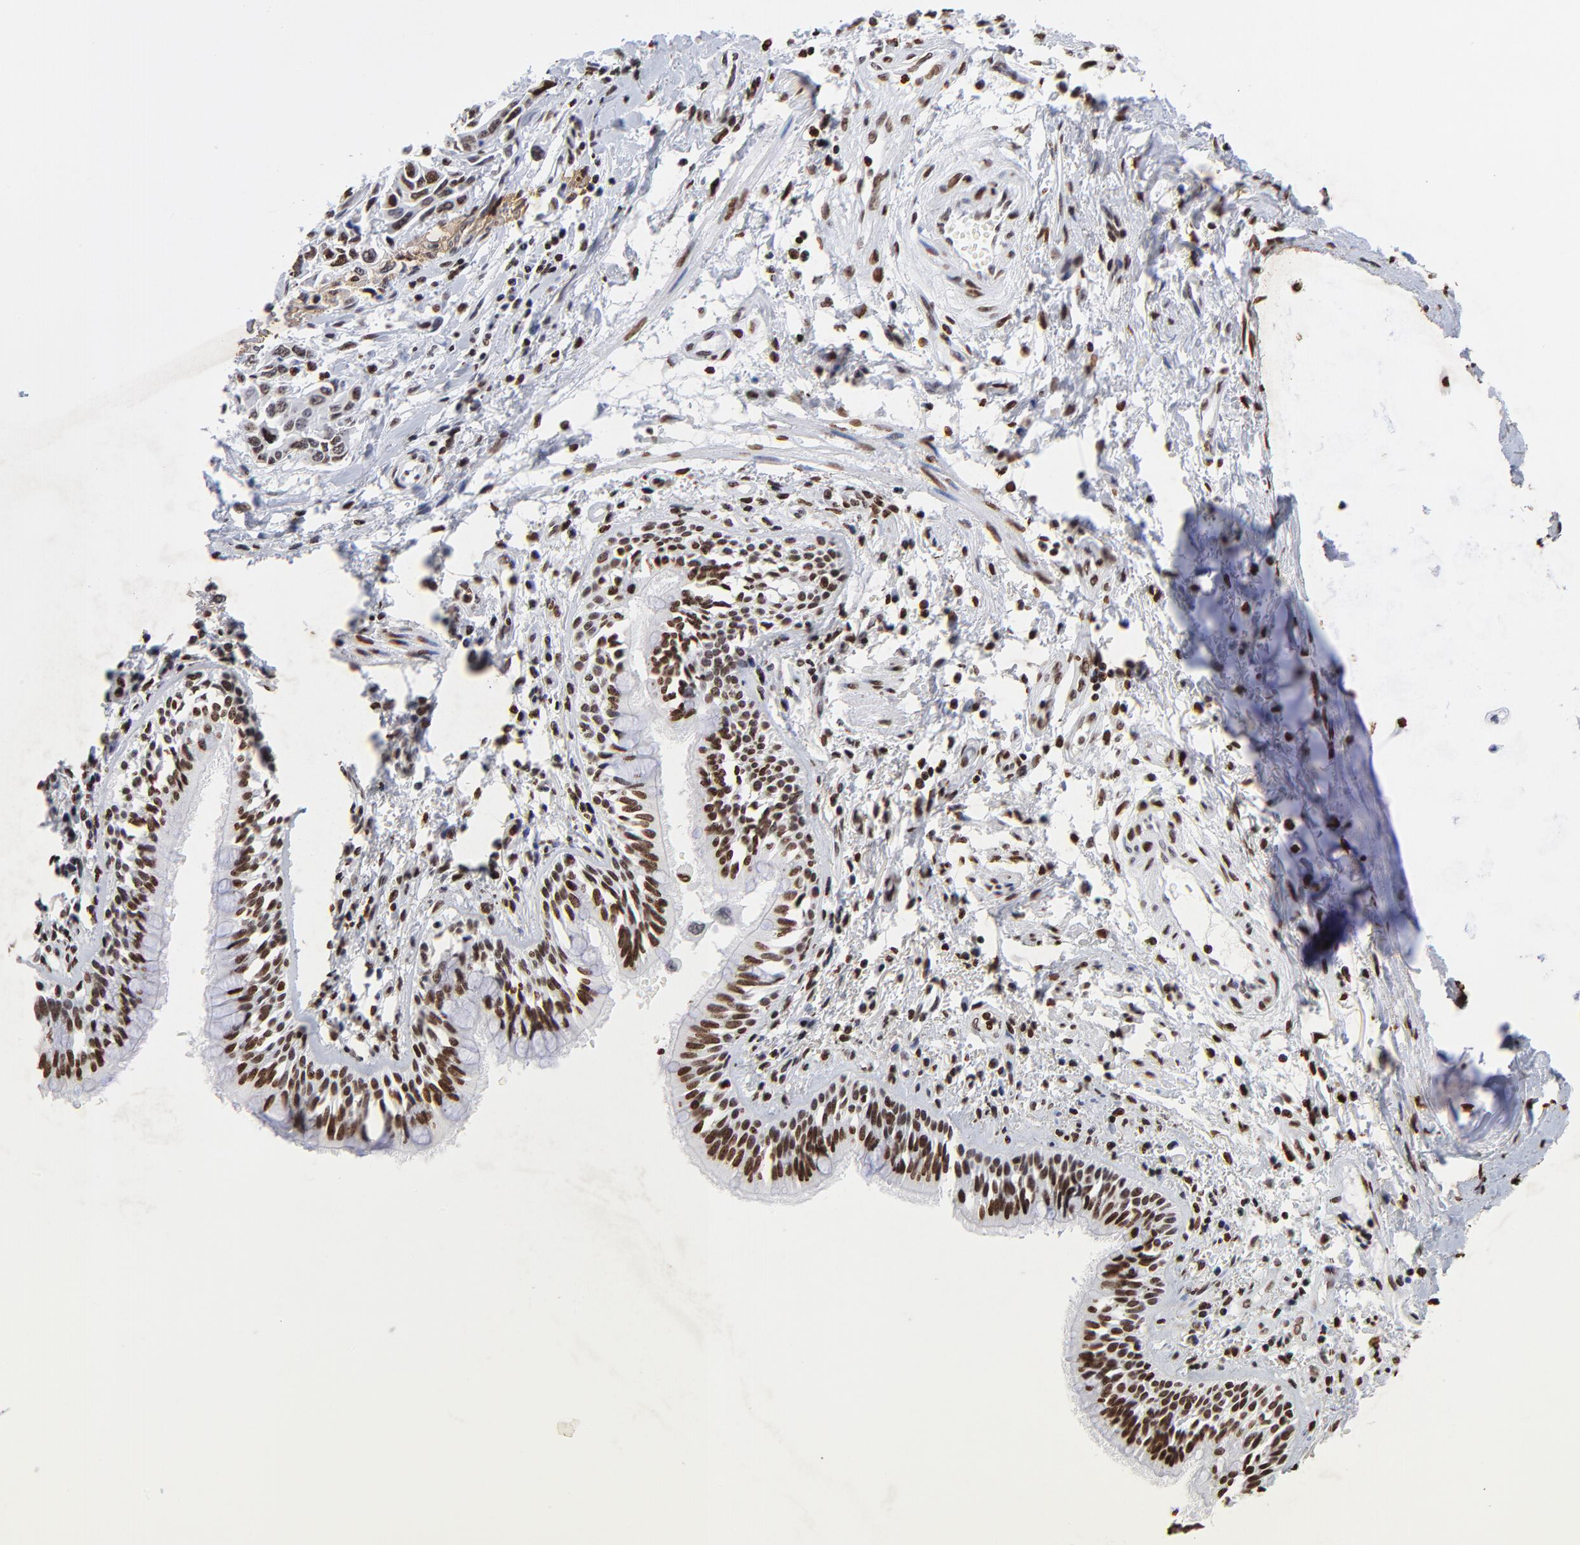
{"staining": {"intensity": "weak", "quantity": "<25%", "location": "nuclear"}, "tissue": "lung cancer", "cell_type": "Tumor cells", "image_type": "cancer", "snomed": [{"axis": "morphology", "description": "Adenocarcinoma, NOS"}, {"axis": "topography", "description": "Lymph node"}, {"axis": "topography", "description": "Lung"}], "caption": "Tumor cells show no significant protein staining in lung cancer.", "gene": "FBH1", "patient": {"sex": "male", "age": 64}}